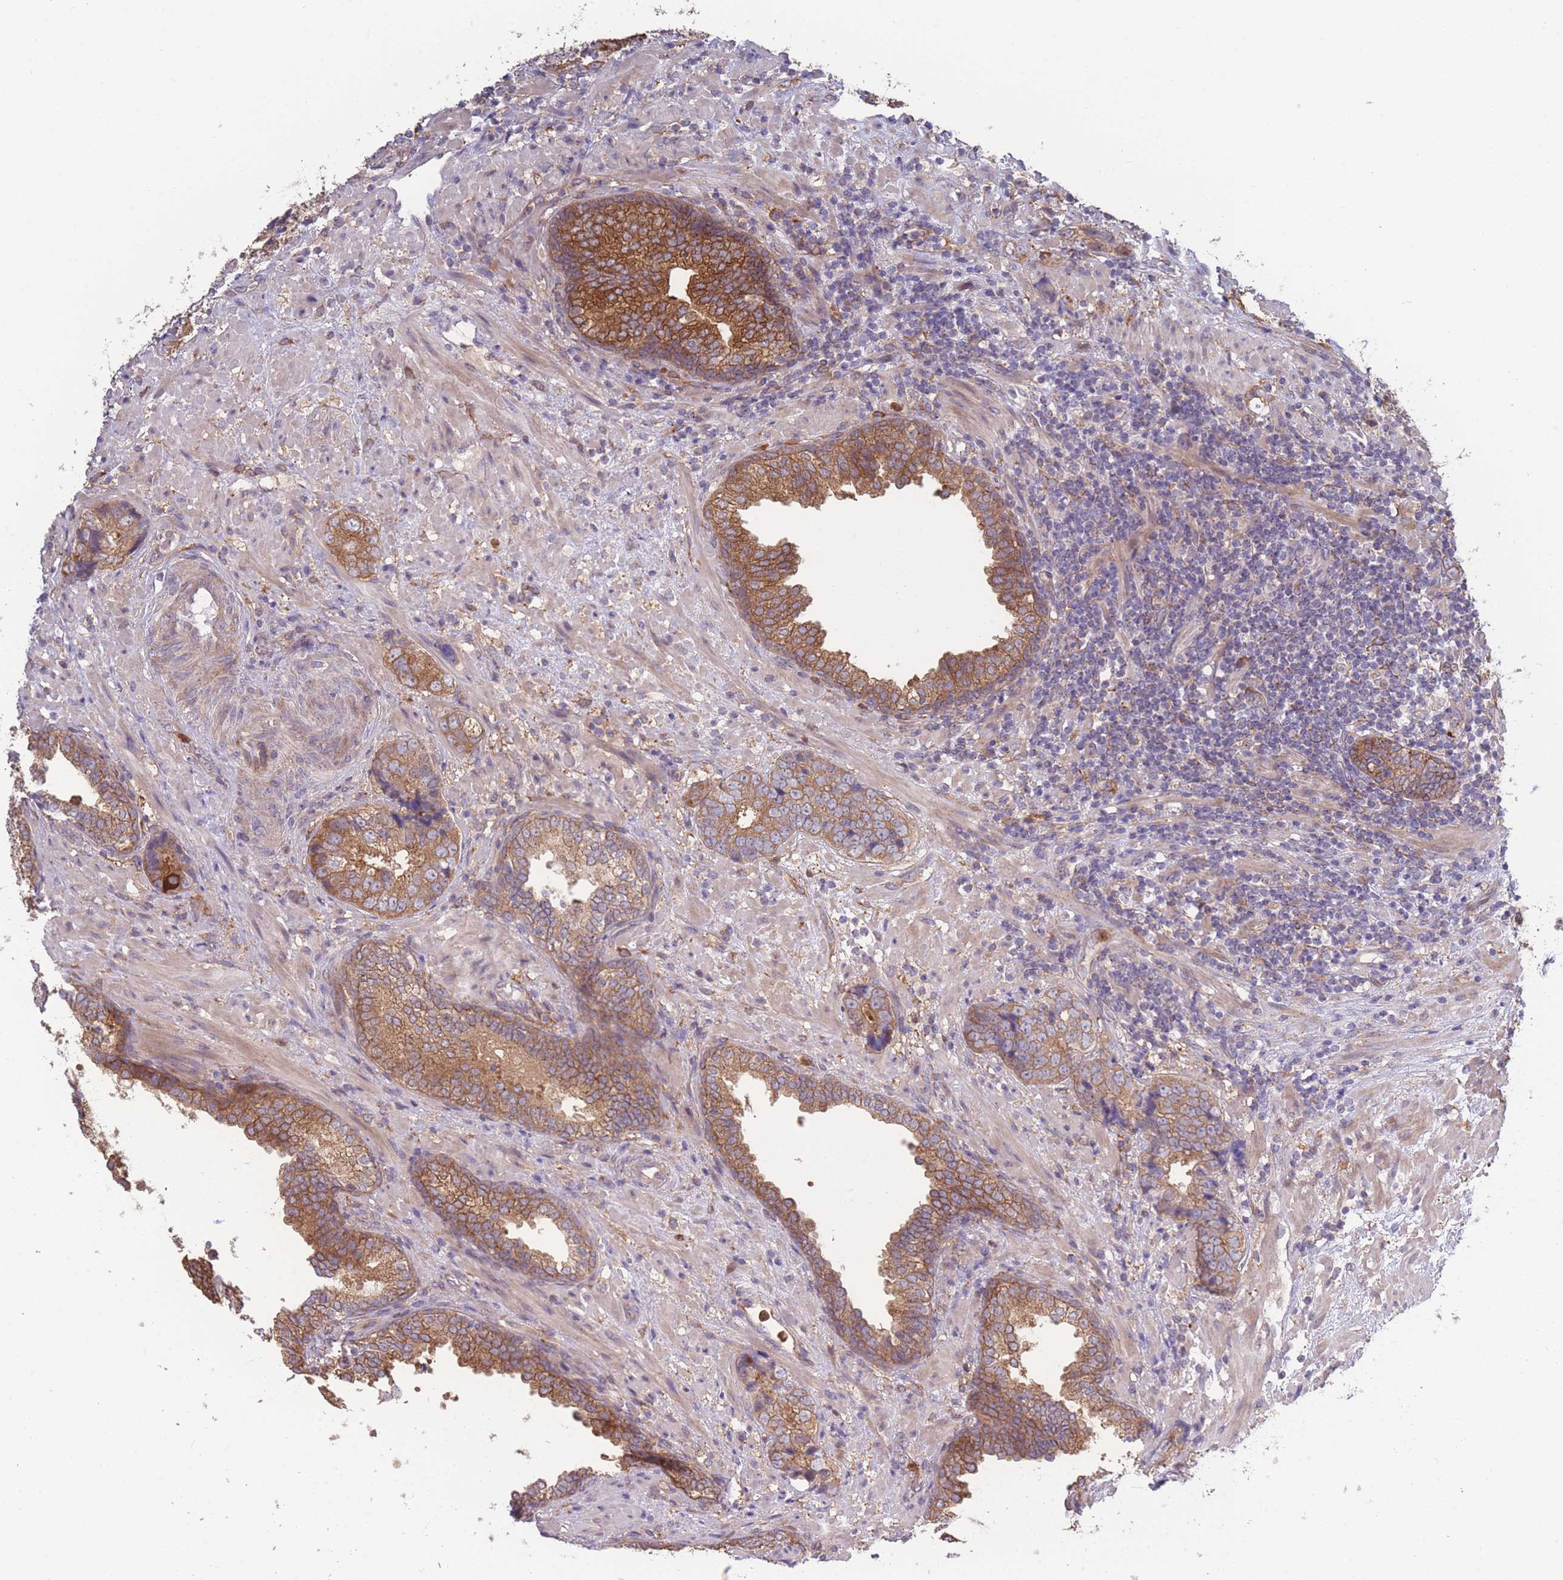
{"staining": {"intensity": "moderate", "quantity": ">75%", "location": "cytoplasmic/membranous"}, "tissue": "prostate cancer", "cell_type": "Tumor cells", "image_type": "cancer", "snomed": [{"axis": "morphology", "description": "Adenocarcinoma, High grade"}, {"axis": "topography", "description": "Prostate"}], "caption": "Moderate cytoplasmic/membranous protein staining is appreciated in approximately >75% of tumor cells in high-grade adenocarcinoma (prostate). (DAB = brown stain, brightfield microscopy at high magnification).", "gene": "STEAP3", "patient": {"sex": "male", "age": 63}}